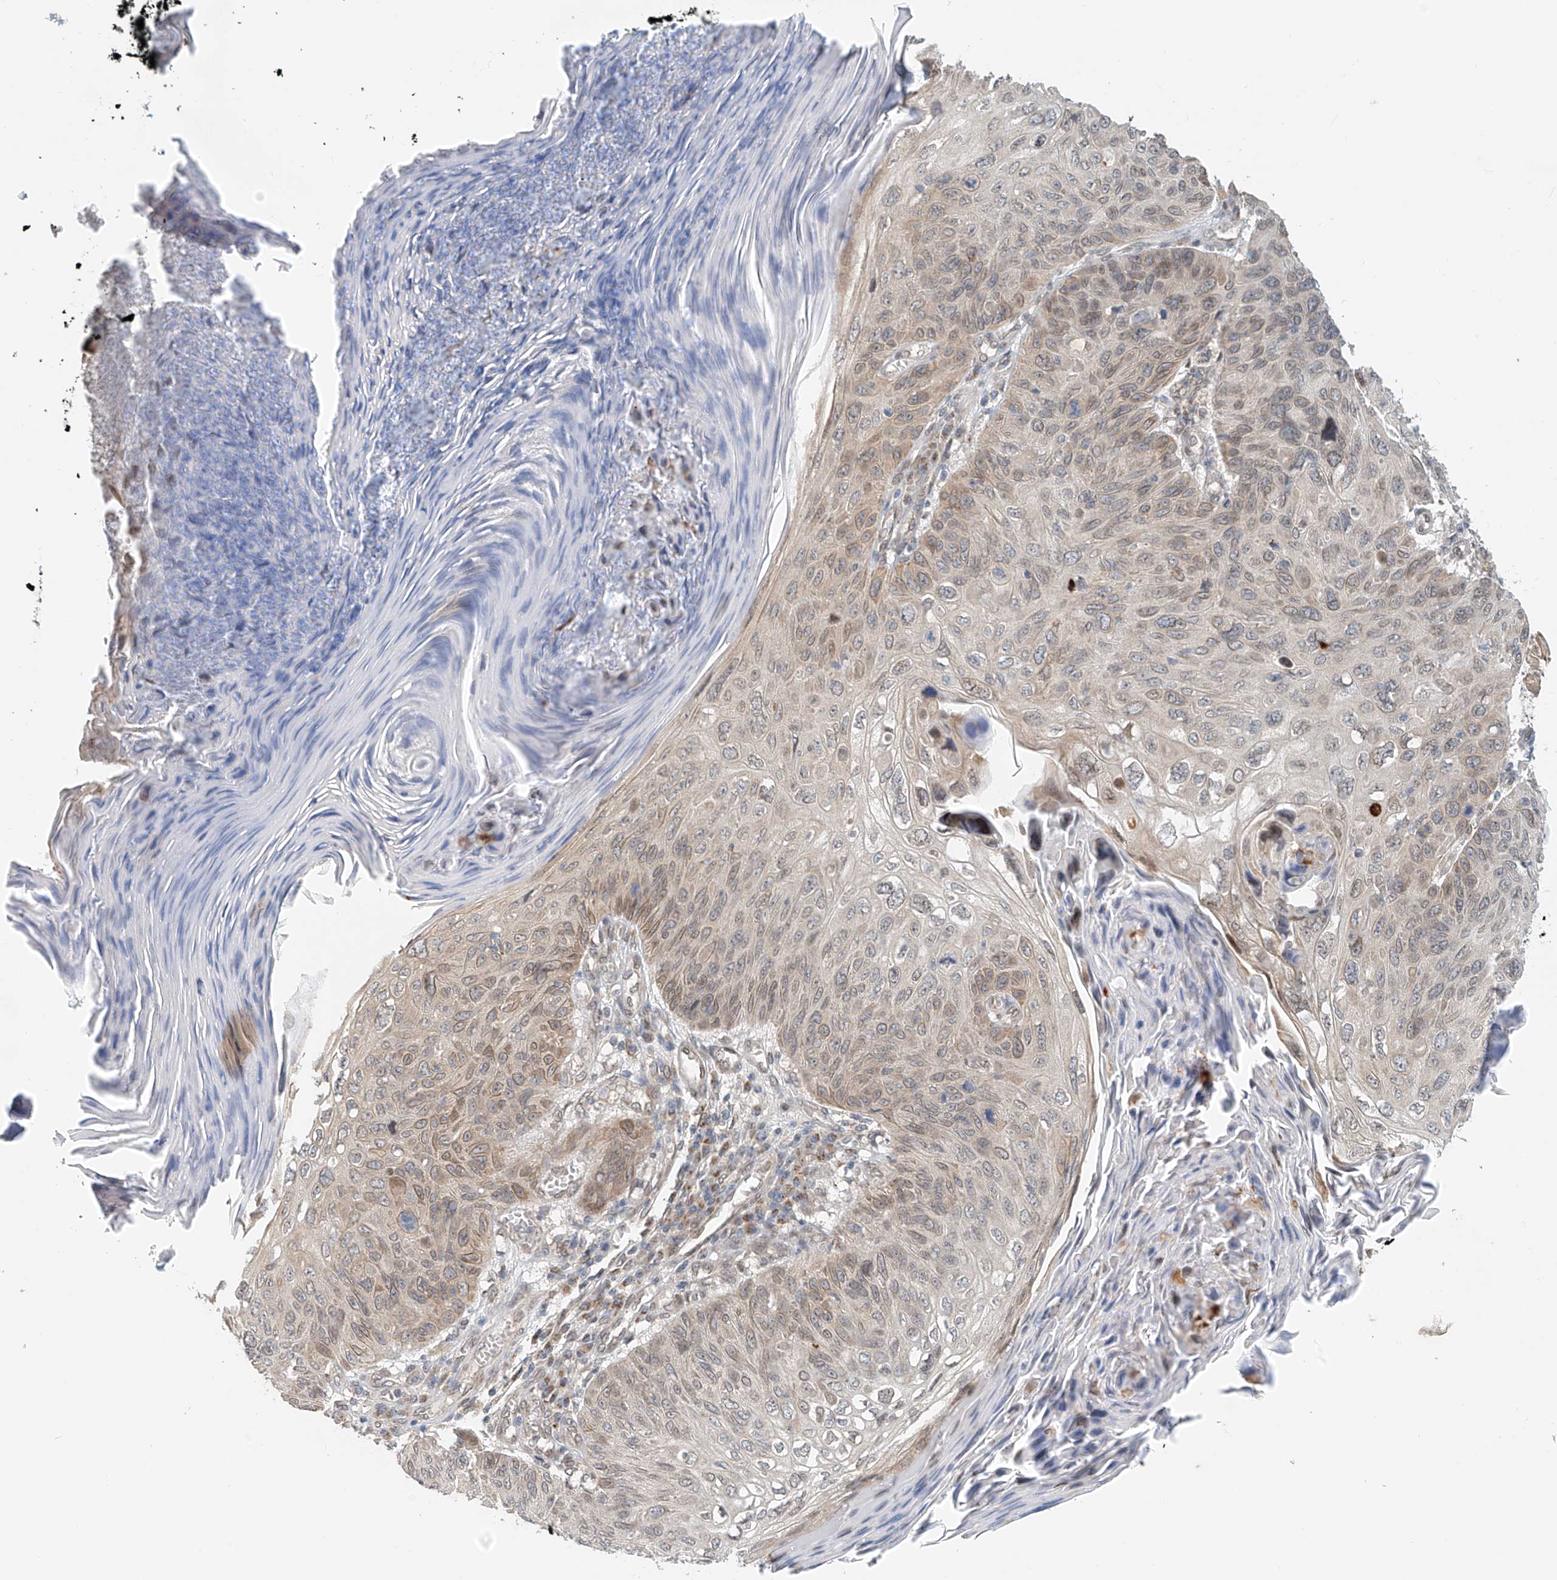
{"staining": {"intensity": "weak", "quantity": "25%-75%", "location": "nuclear"}, "tissue": "skin cancer", "cell_type": "Tumor cells", "image_type": "cancer", "snomed": [{"axis": "morphology", "description": "Squamous cell carcinoma, NOS"}, {"axis": "topography", "description": "Skin"}], "caption": "Protein staining of squamous cell carcinoma (skin) tissue displays weak nuclear positivity in about 25%-75% of tumor cells.", "gene": "STARD9", "patient": {"sex": "female", "age": 90}}